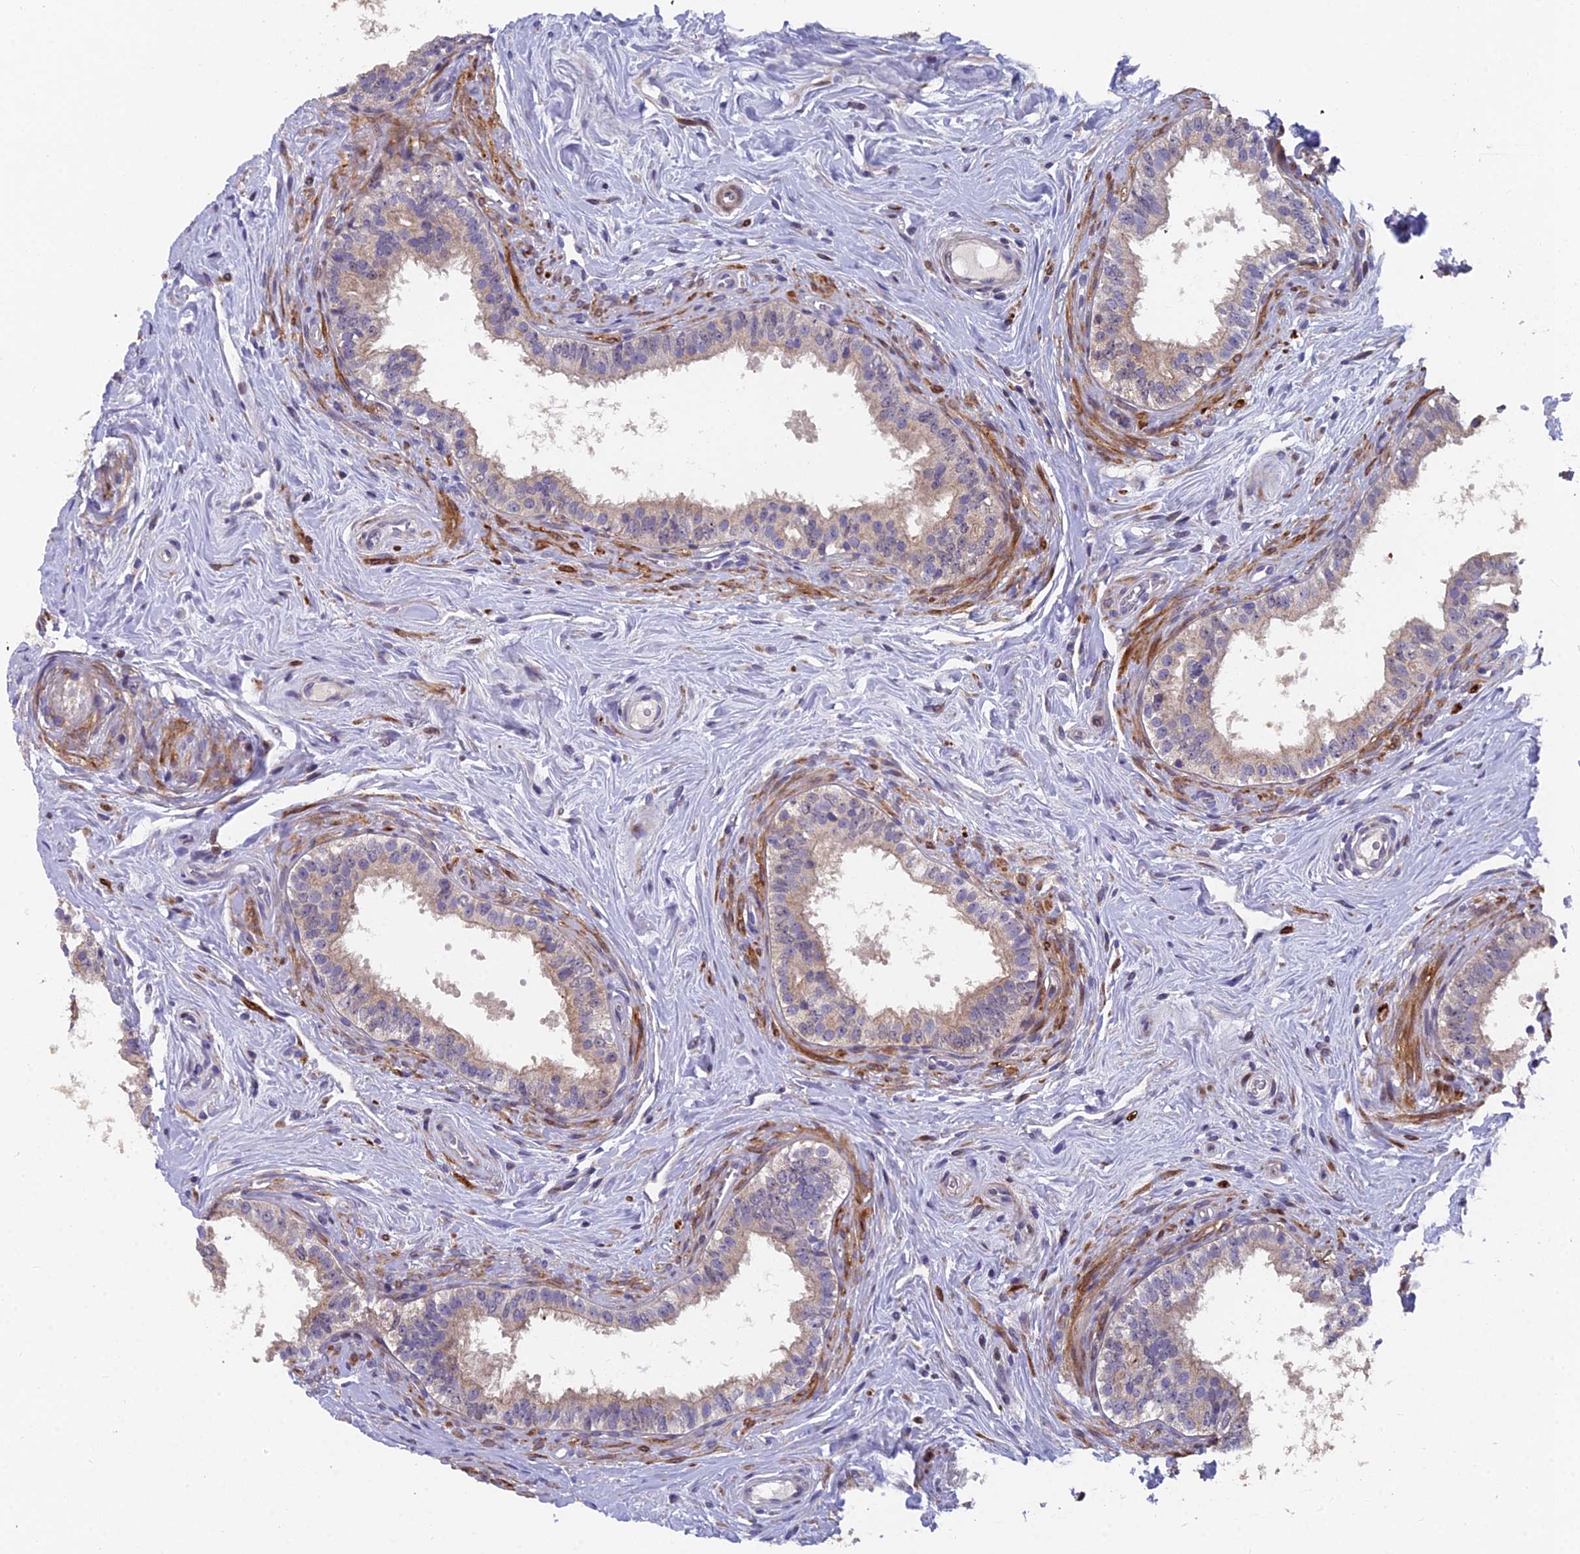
{"staining": {"intensity": "weak", "quantity": "25%-75%", "location": "cytoplasmic/membranous,nuclear"}, "tissue": "epididymis", "cell_type": "Glandular cells", "image_type": "normal", "snomed": [{"axis": "morphology", "description": "Normal tissue, NOS"}, {"axis": "topography", "description": "Epididymis"}], "caption": "Normal epididymis was stained to show a protein in brown. There is low levels of weak cytoplasmic/membranous,nuclear expression in about 25%-75% of glandular cells.", "gene": "RAB28", "patient": {"sex": "male", "age": 33}}